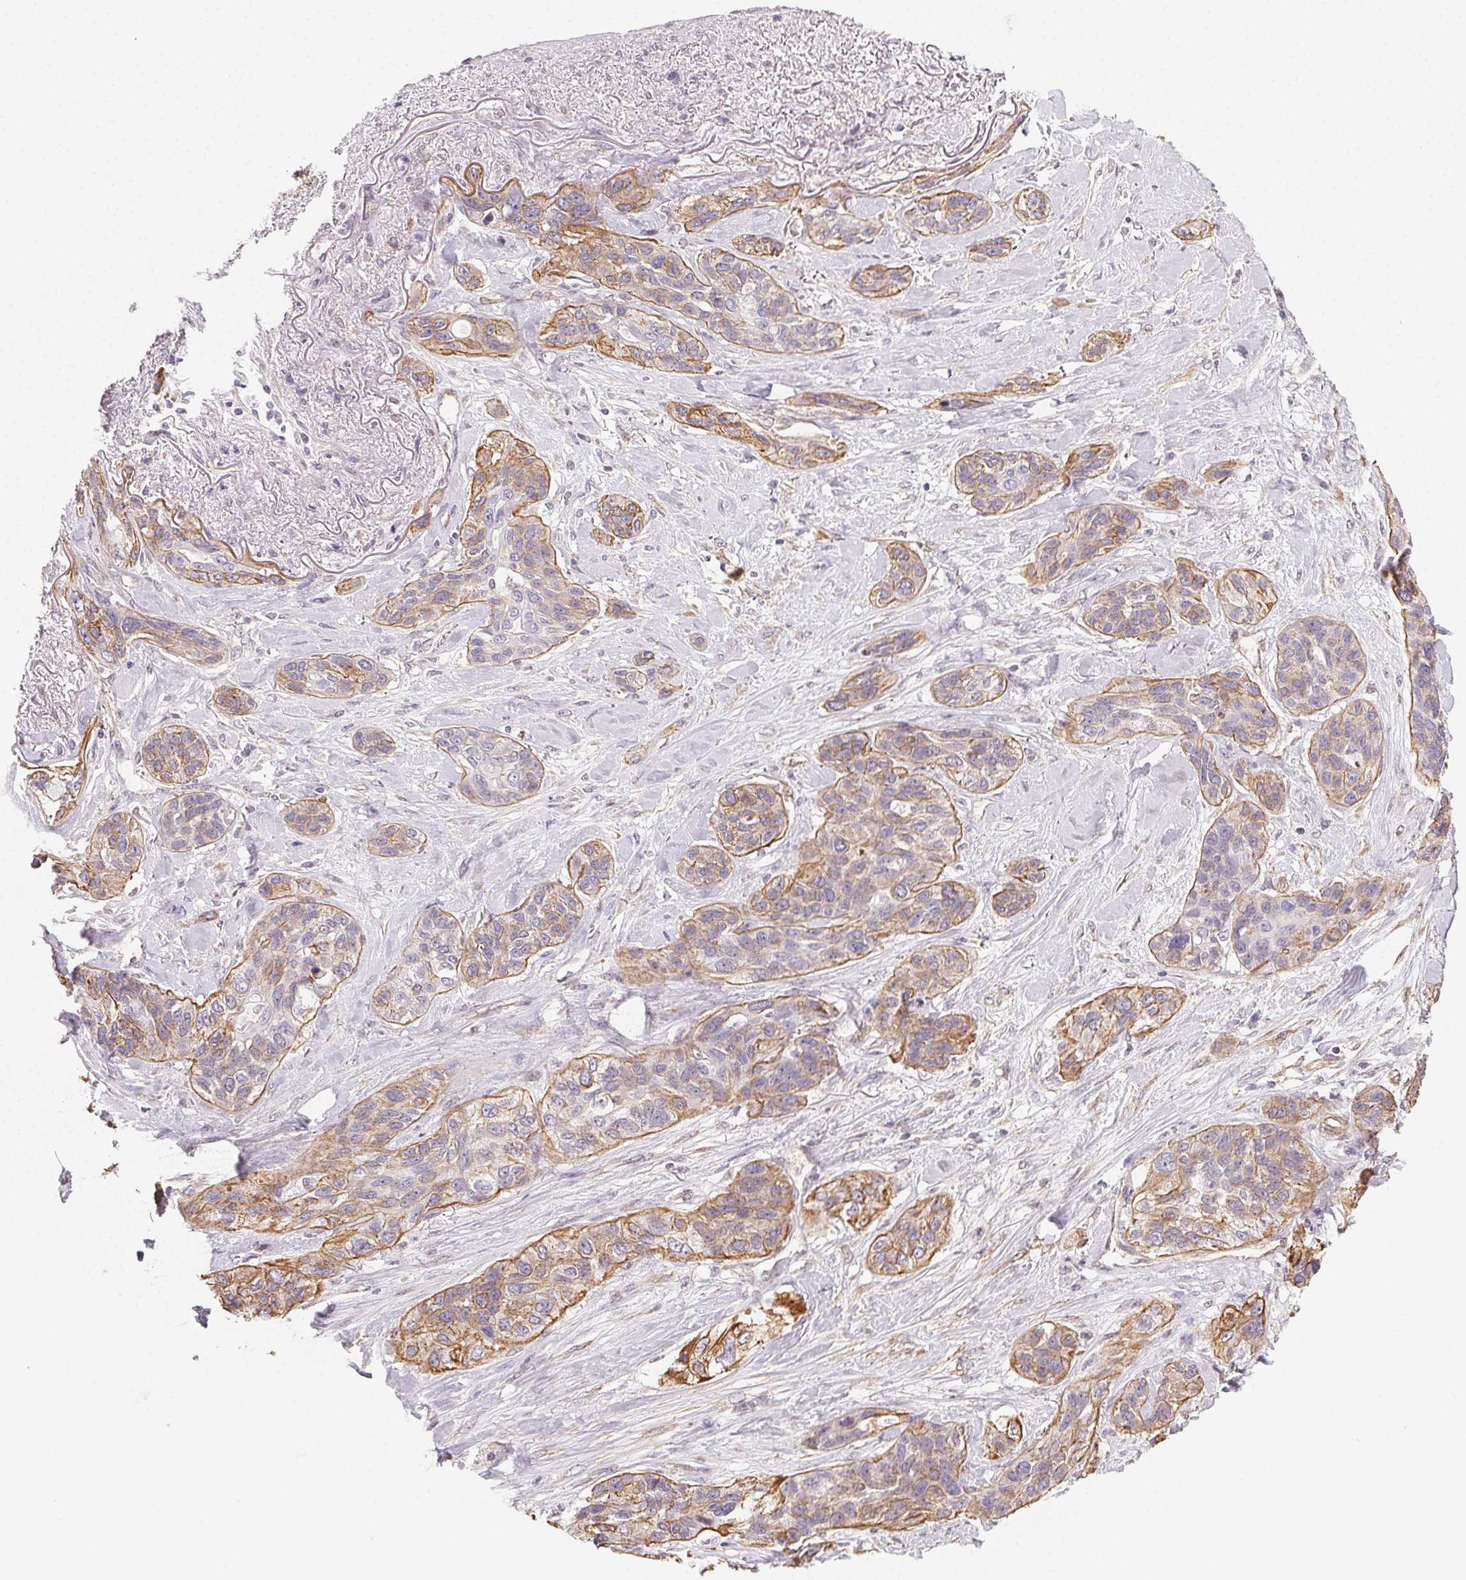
{"staining": {"intensity": "moderate", "quantity": ">75%", "location": "cytoplasmic/membranous"}, "tissue": "lung cancer", "cell_type": "Tumor cells", "image_type": "cancer", "snomed": [{"axis": "morphology", "description": "Squamous cell carcinoma, NOS"}, {"axis": "topography", "description": "Lung"}], "caption": "Moderate cytoplasmic/membranous expression for a protein is identified in approximately >75% of tumor cells of lung cancer (squamous cell carcinoma) using immunohistochemistry.", "gene": "PLA2G4F", "patient": {"sex": "female", "age": 70}}